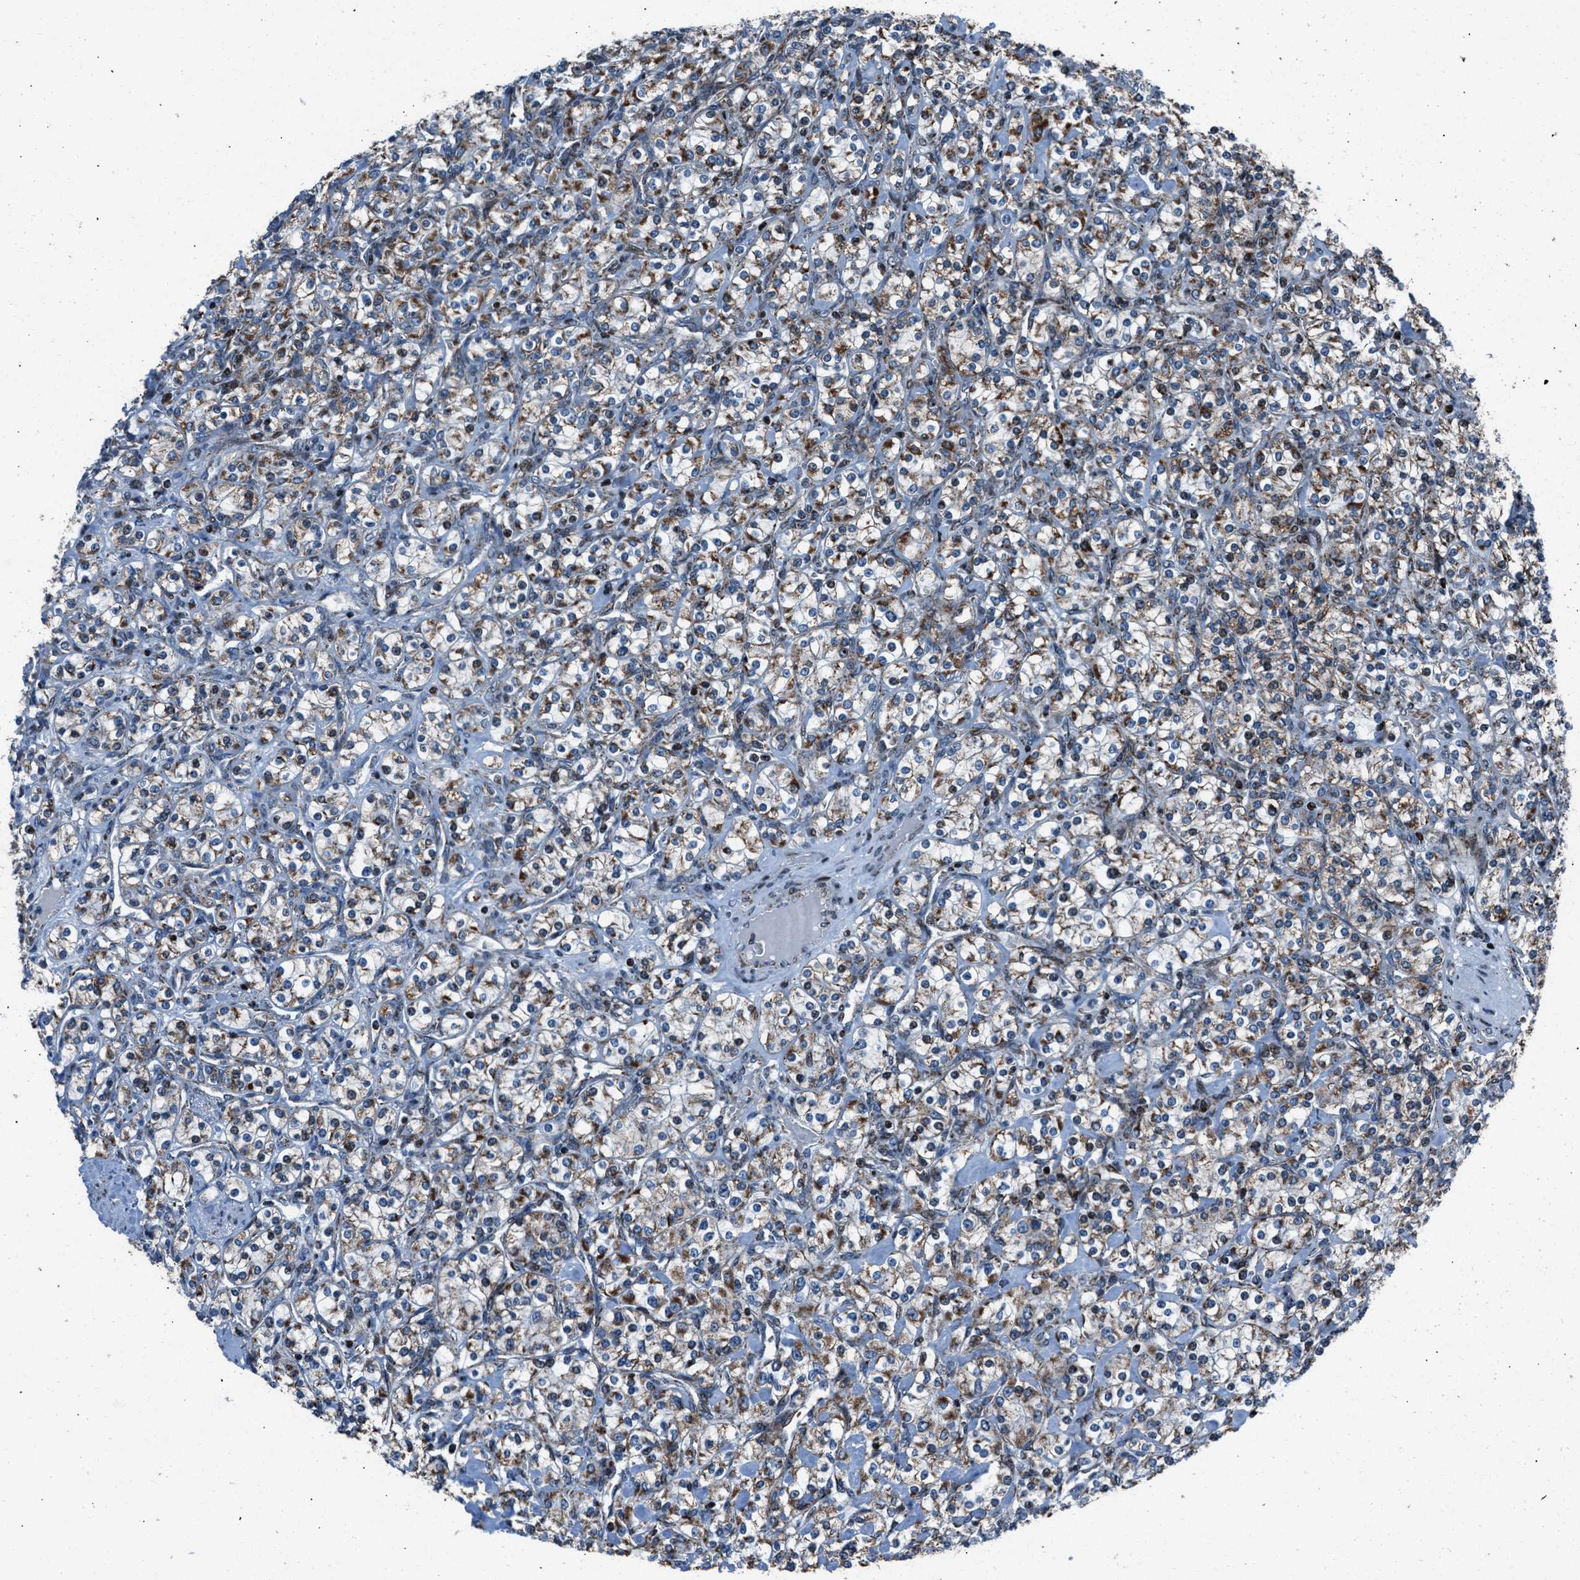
{"staining": {"intensity": "moderate", "quantity": ">75%", "location": "cytoplasmic/membranous"}, "tissue": "renal cancer", "cell_type": "Tumor cells", "image_type": "cancer", "snomed": [{"axis": "morphology", "description": "Adenocarcinoma, NOS"}, {"axis": "topography", "description": "Kidney"}], "caption": "Renal cancer (adenocarcinoma) stained with a brown dye displays moderate cytoplasmic/membranous positive expression in approximately >75% of tumor cells.", "gene": "MORC3", "patient": {"sex": "male", "age": 77}}